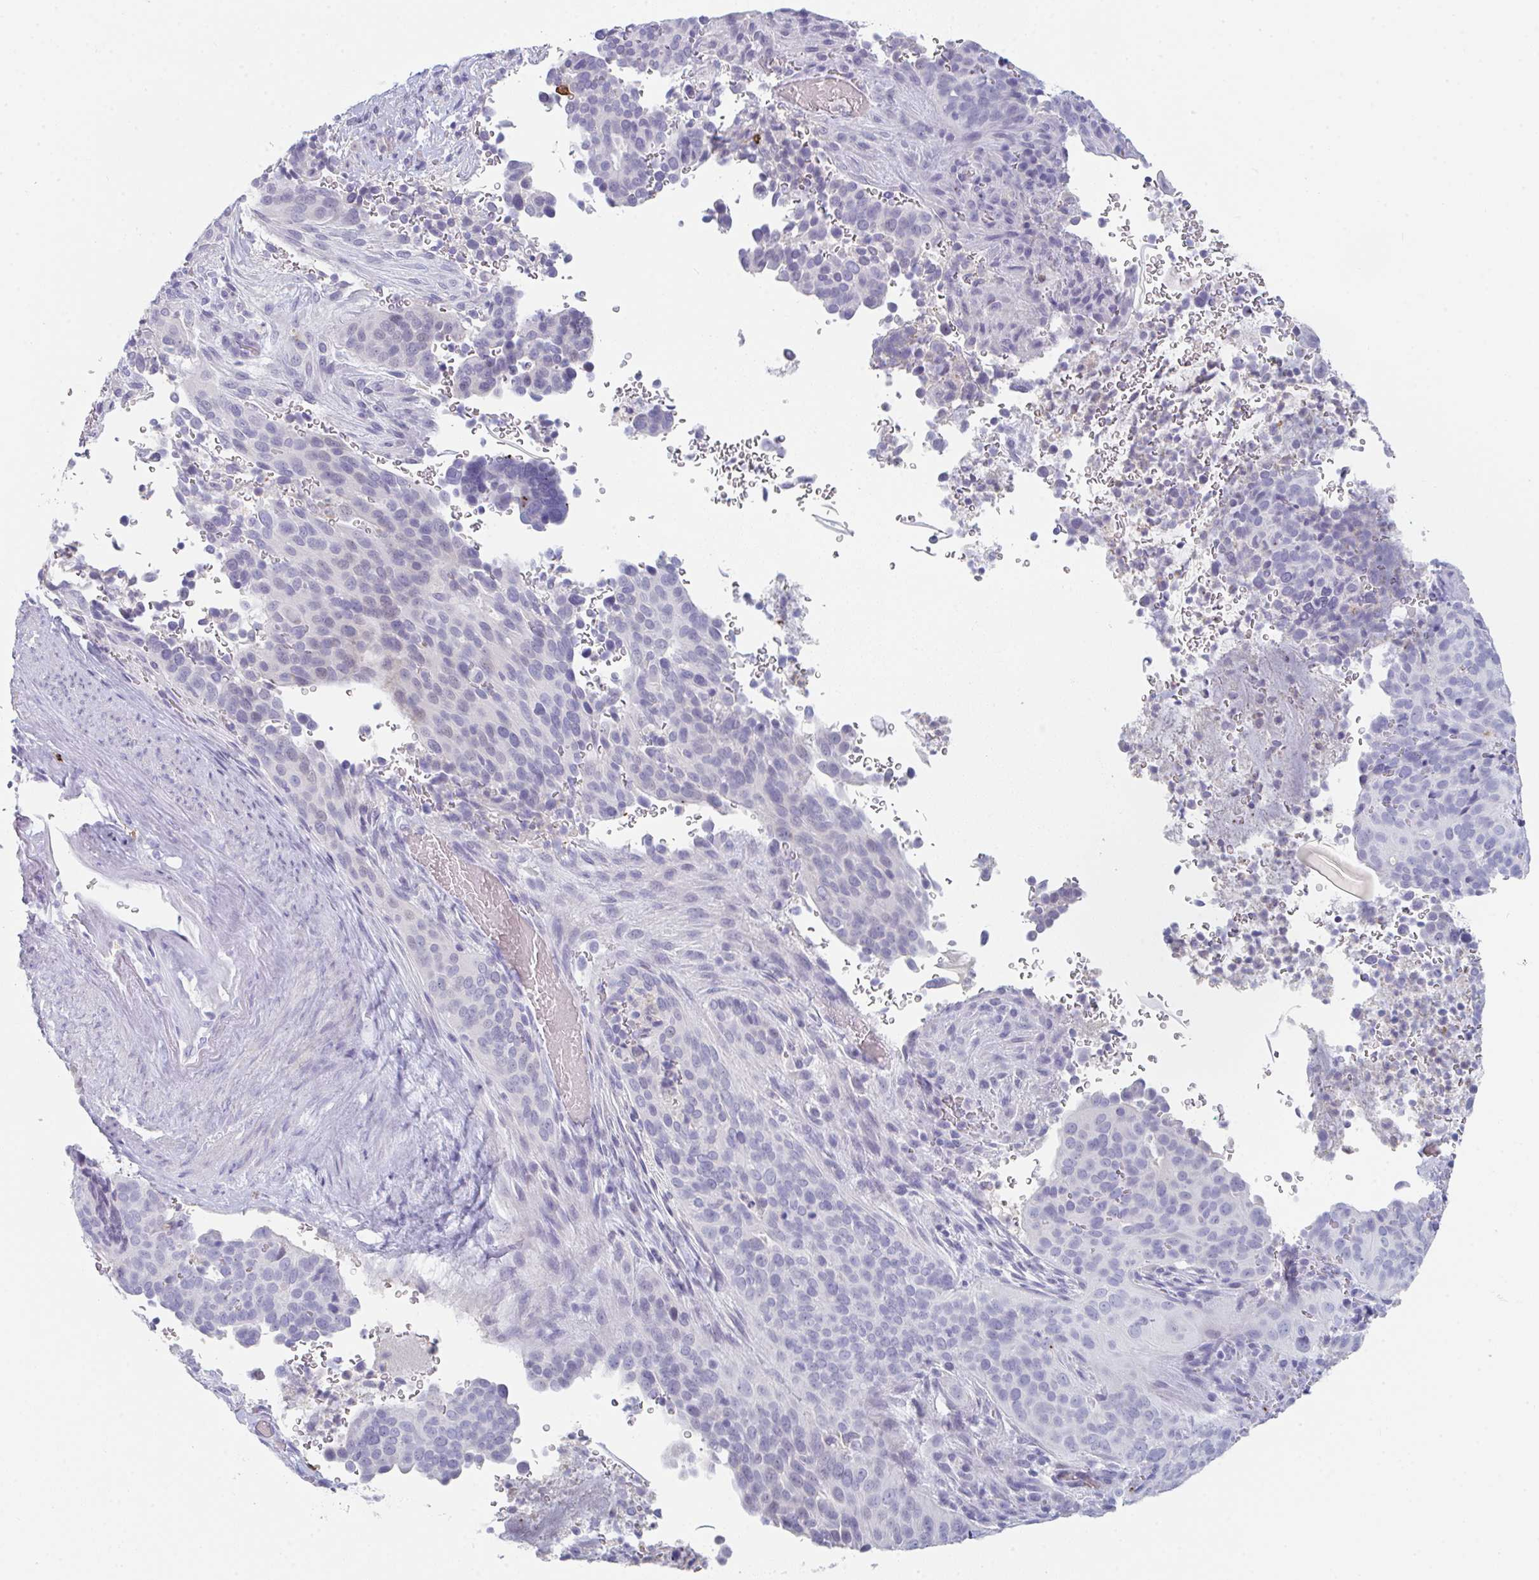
{"staining": {"intensity": "negative", "quantity": "none", "location": "none"}, "tissue": "cervical cancer", "cell_type": "Tumor cells", "image_type": "cancer", "snomed": [{"axis": "morphology", "description": "Squamous cell carcinoma, NOS"}, {"axis": "topography", "description": "Cervix"}], "caption": "Tumor cells are negative for protein expression in human cervical squamous cell carcinoma.", "gene": "RUBCN", "patient": {"sex": "female", "age": 38}}